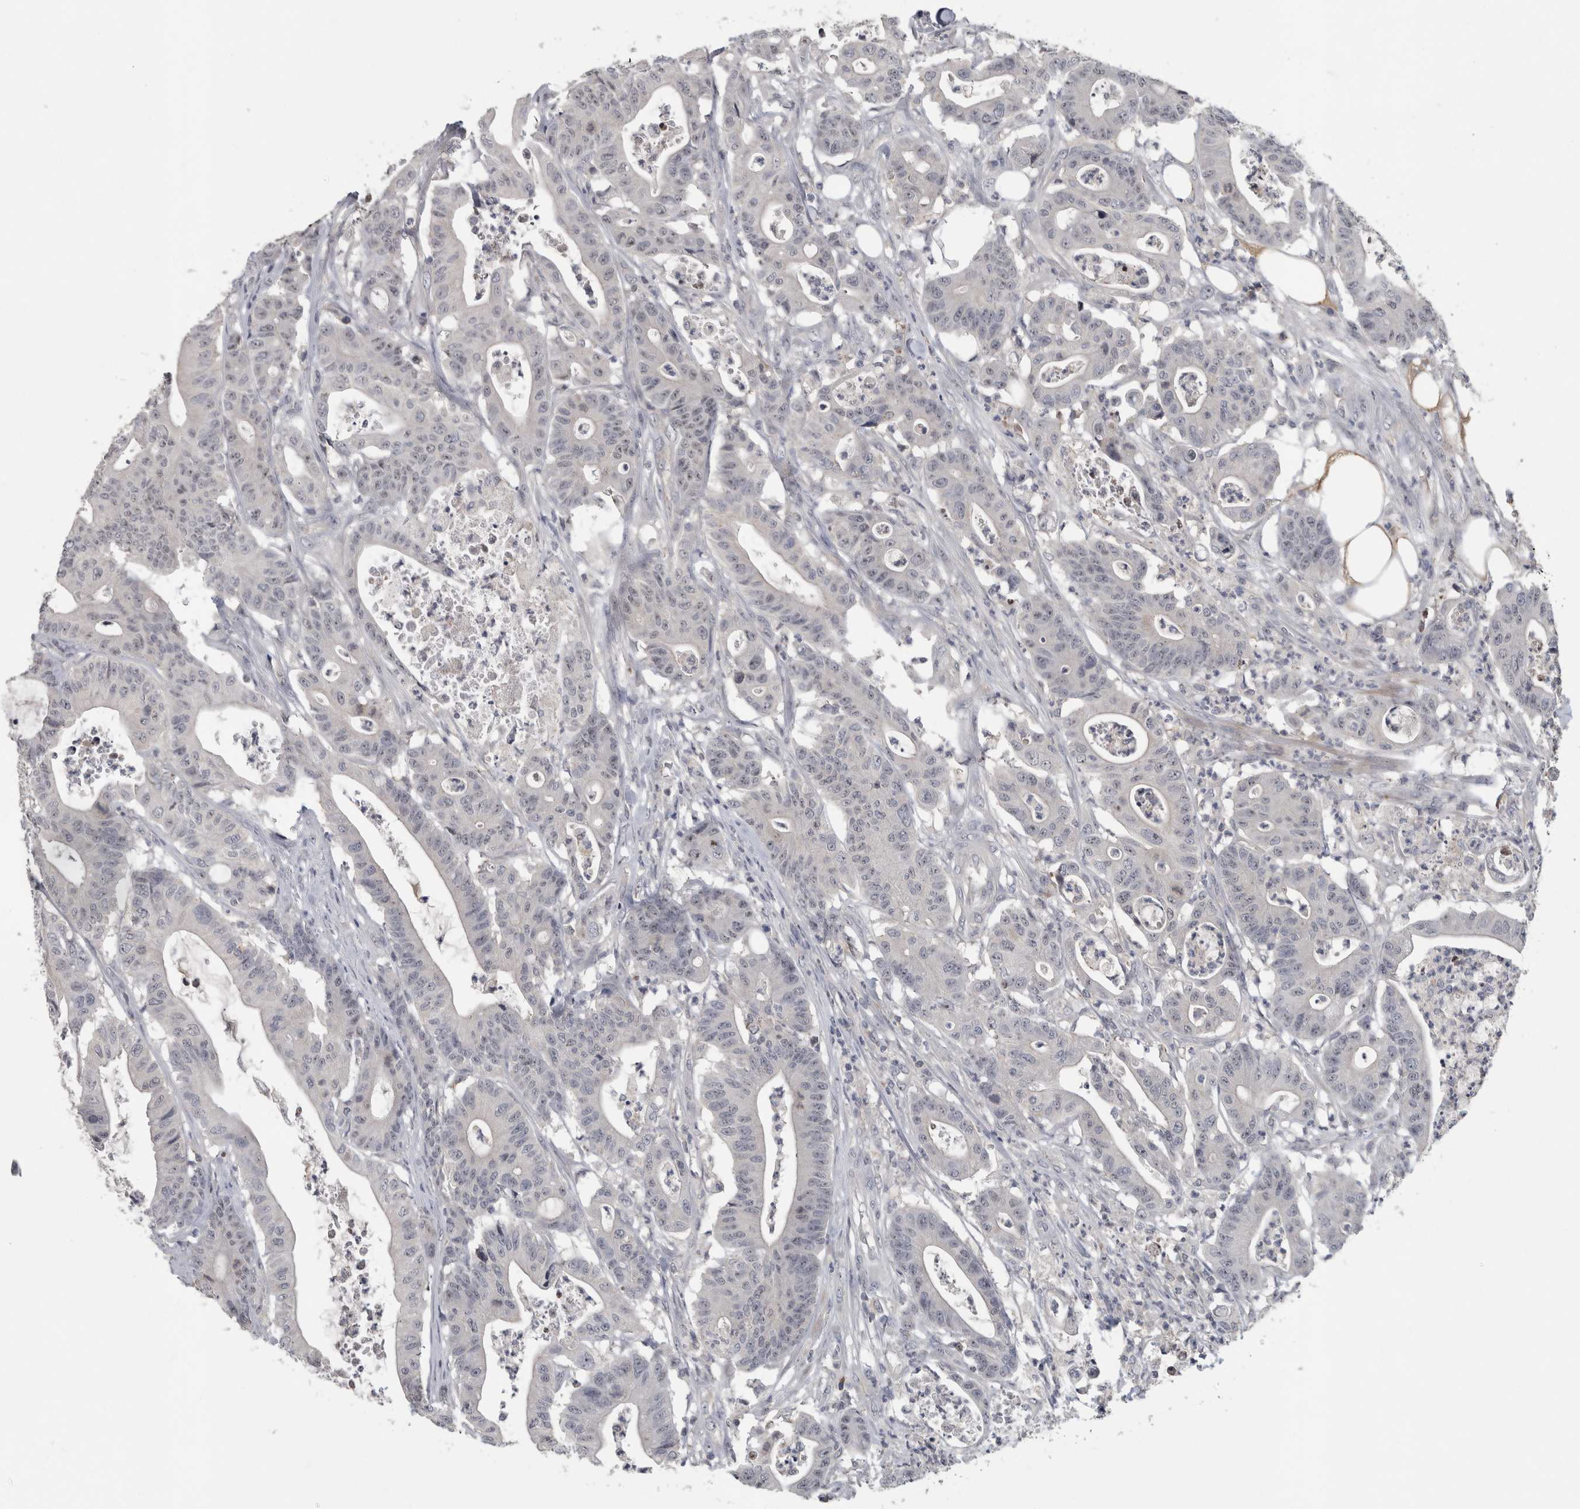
{"staining": {"intensity": "negative", "quantity": "none", "location": "none"}, "tissue": "colorectal cancer", "cell_type": "Tumor cells", "image_type": "cancer", "snomed": [{"axis": "morphology", "description": "Adenocarcinoma, NOS"}, {"axis": "topography", "description": "Colon"}], "caption": "DAB immunohistochemical staining of adenocarcinoma (colorectal) displays no significant positivity in tumor cells.", "gene": "RBM28", "patient": {"sex": "female", "age": 84}}